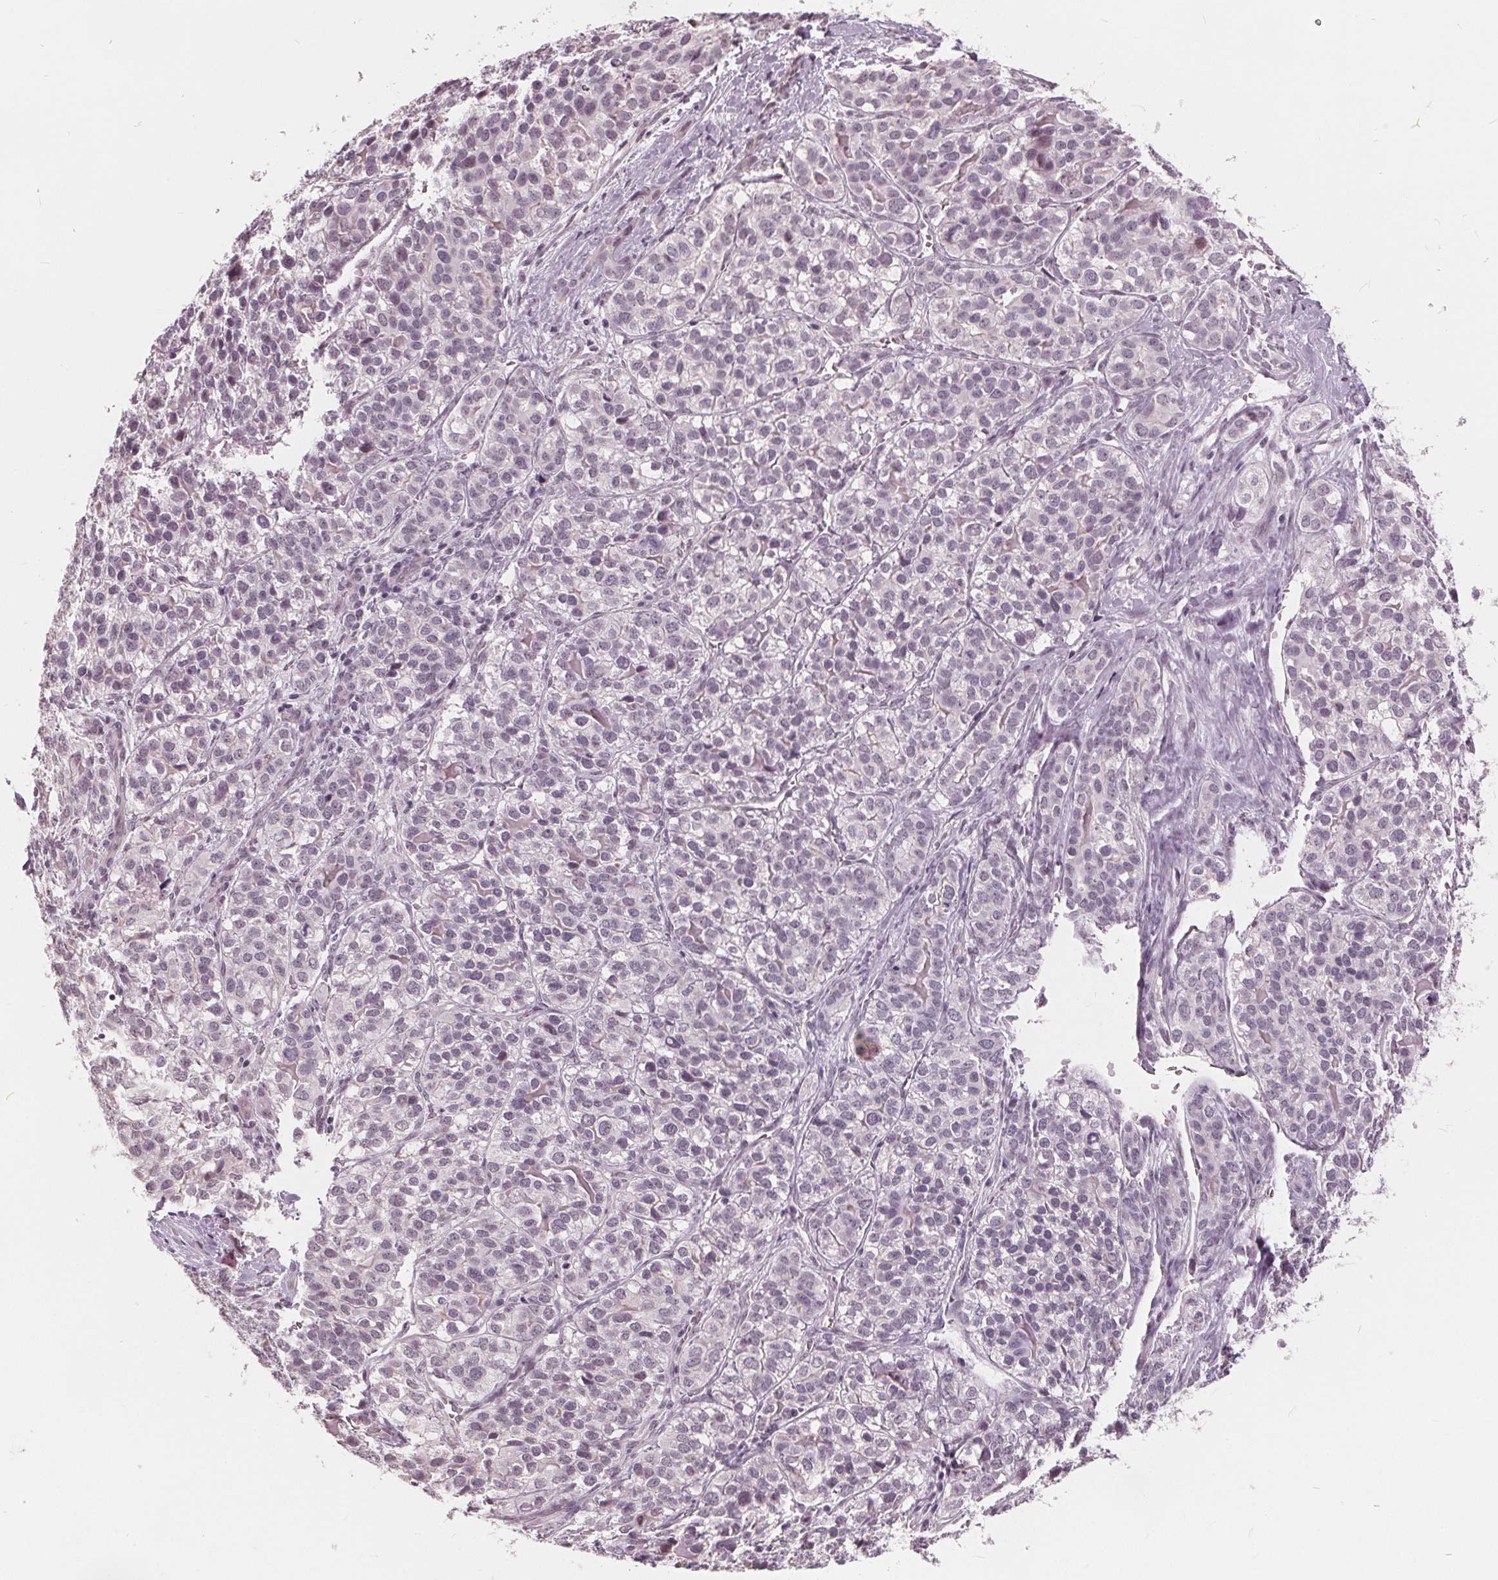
{"staining": {"intensity": "negative", "quantity": "none", "location": "none"}, "tissue": "liver cancer", "cell_type": "Tumor cells", "image_type": "cancer", "snomed": [{"axis": "morphology", "description": "Cholangiocarcinoma"}, {"axis": "topography", "description": "Liver"}], "caption": "Tumor cells show no significant positivity in liver cancer (cholangiocarcinoma).", "gene": "NUP210L", "patient": {"sex": "male", "age": 56}}